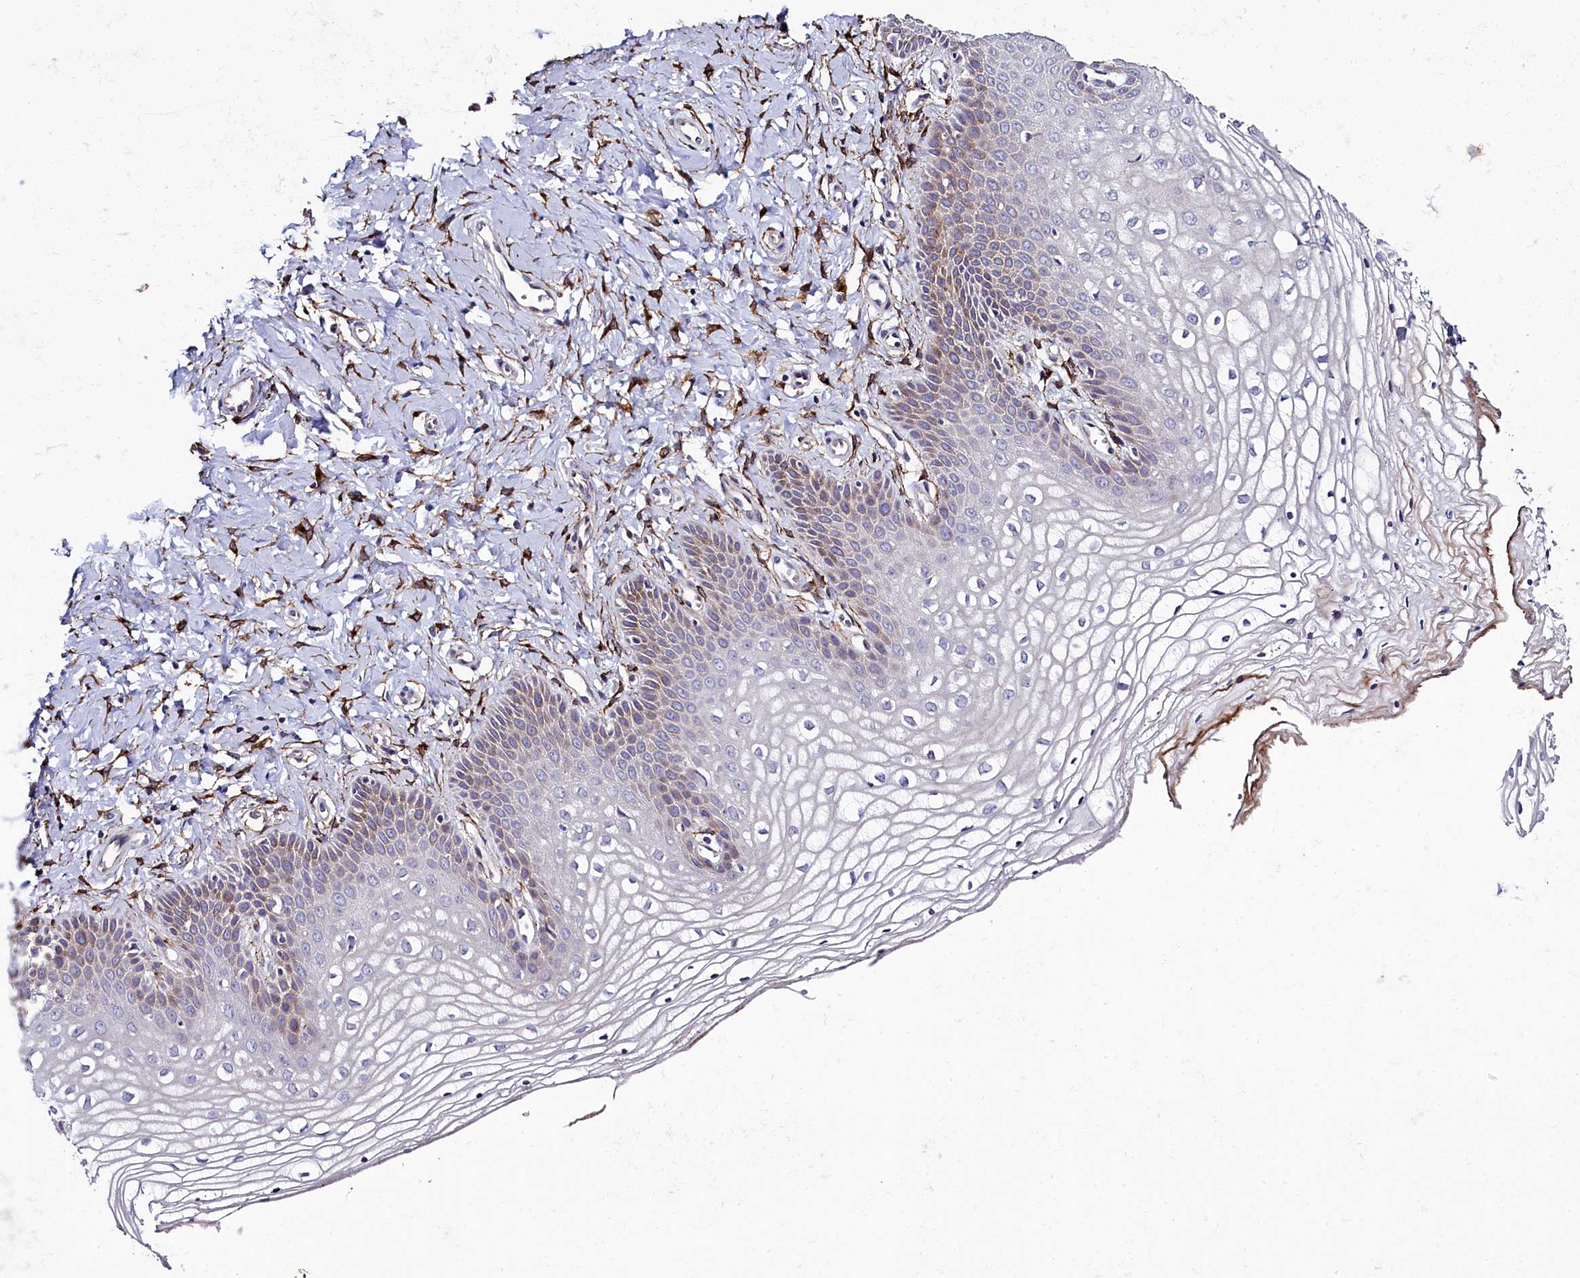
{"staining": {"intensity": "weak", "quantity": "25%-75%", "location": "cytoplasmic/membranous"}, "tissue": "vagina", "cell_type": "Squamous epithelial cells", "image_type": "normal", "snomed": [{"axis": "morphology", "description": "Normal tissue, NOS"}, {"axis": "topography", "description": "Vagina"}], "caption": "High-power microscopy captured an immunohistochemistry (IHC) histopathology image of unremarkable vagina, revealing weak cytoplasmic/membranous positivity in about 25%-75% of squamous epithelial cells.", "gene": "MRC2", "patient": {"sex": "female", "age": 68}}